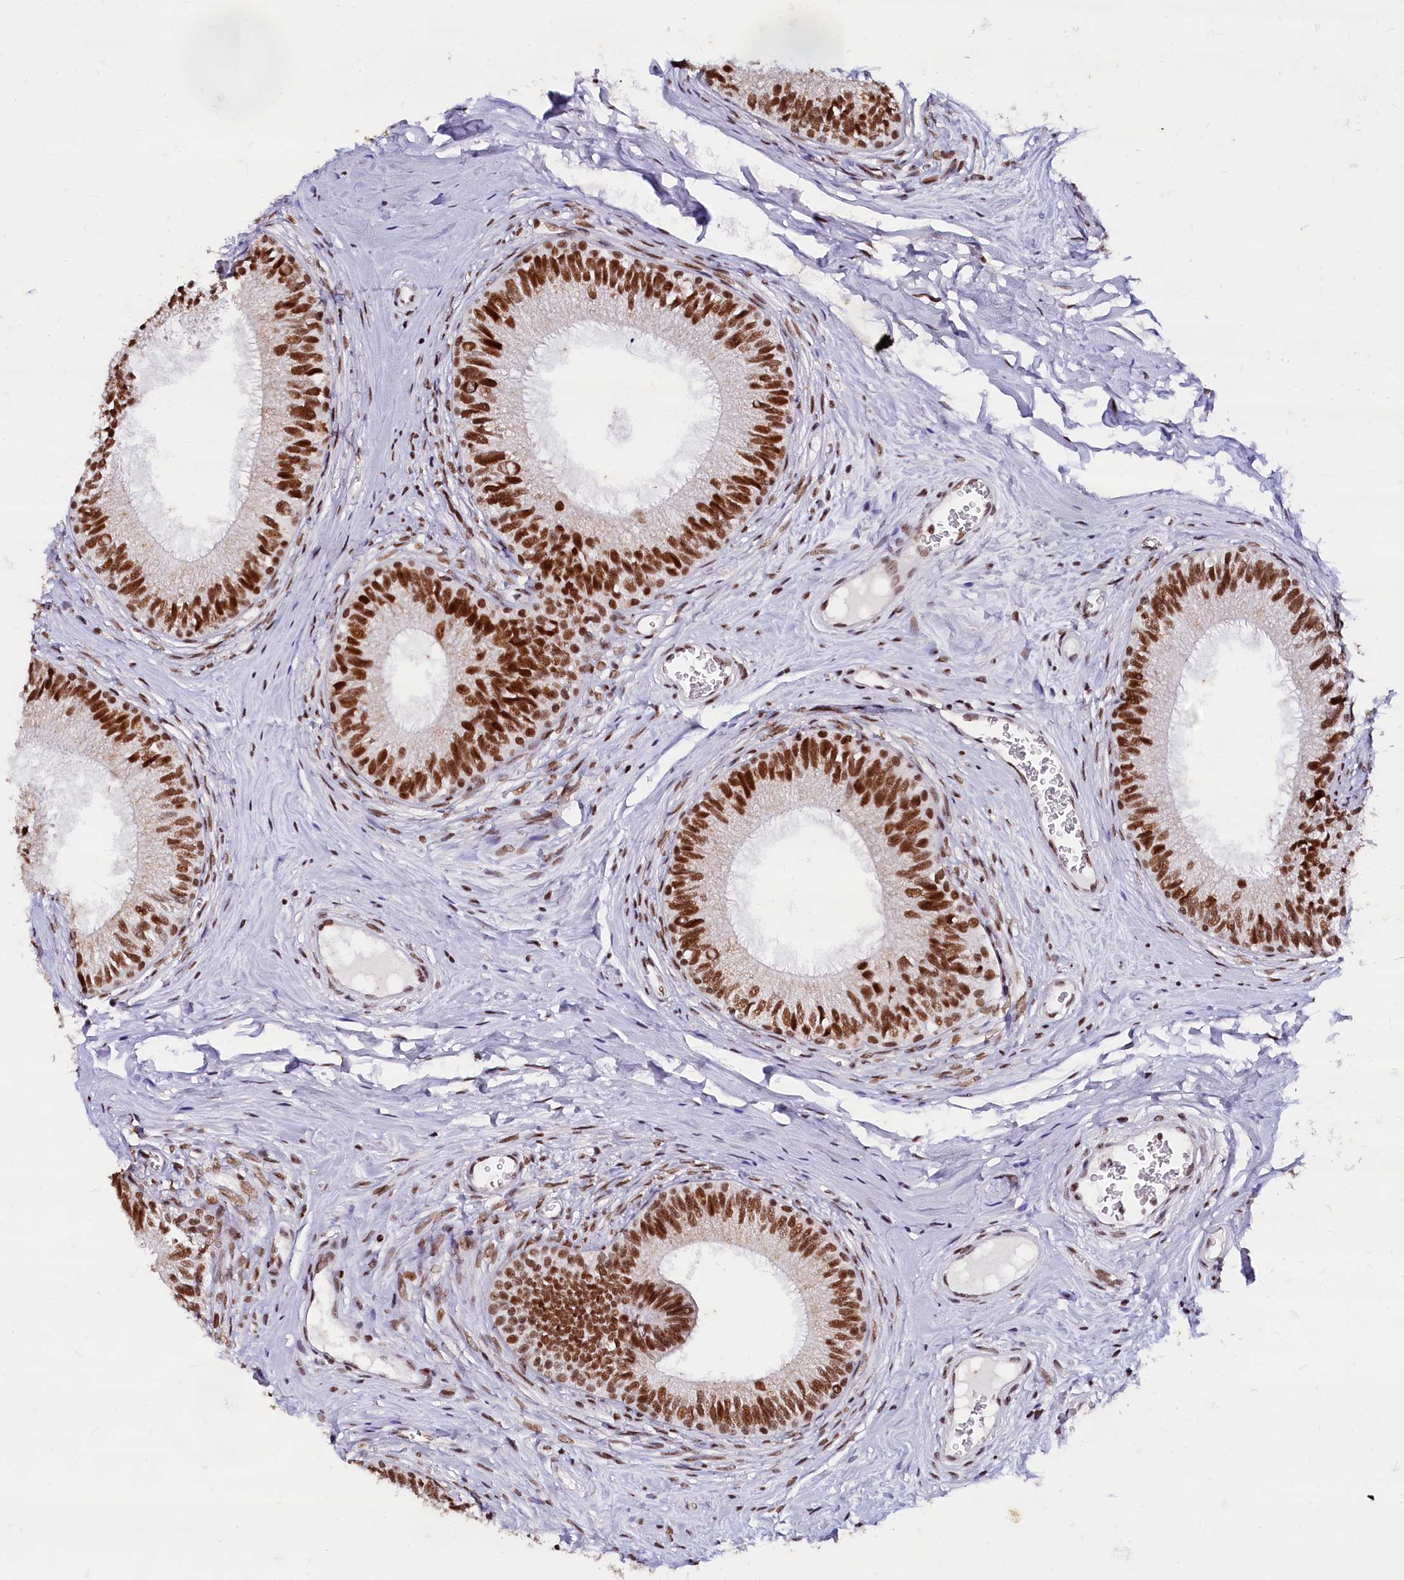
{"staining": {"intensity": "strong", "quantity": ">75%", "location": "nuclear"}, "tissue": "epididymis", "cell_type": "Glandular cells", "image_type": "normal", "snomed": [{"axis": "morphology", "description": "Normal tissue, NOS"}, {"axis": "topography", "description": "Epididymis"}], "caption": "Human epididymis stained for a protein (brown) demonstrates strong nuclear positive expression in approximately >75% of glandular cells.", "gene": "CPSF7", "patient": {"sex": "male", "age": 33}}